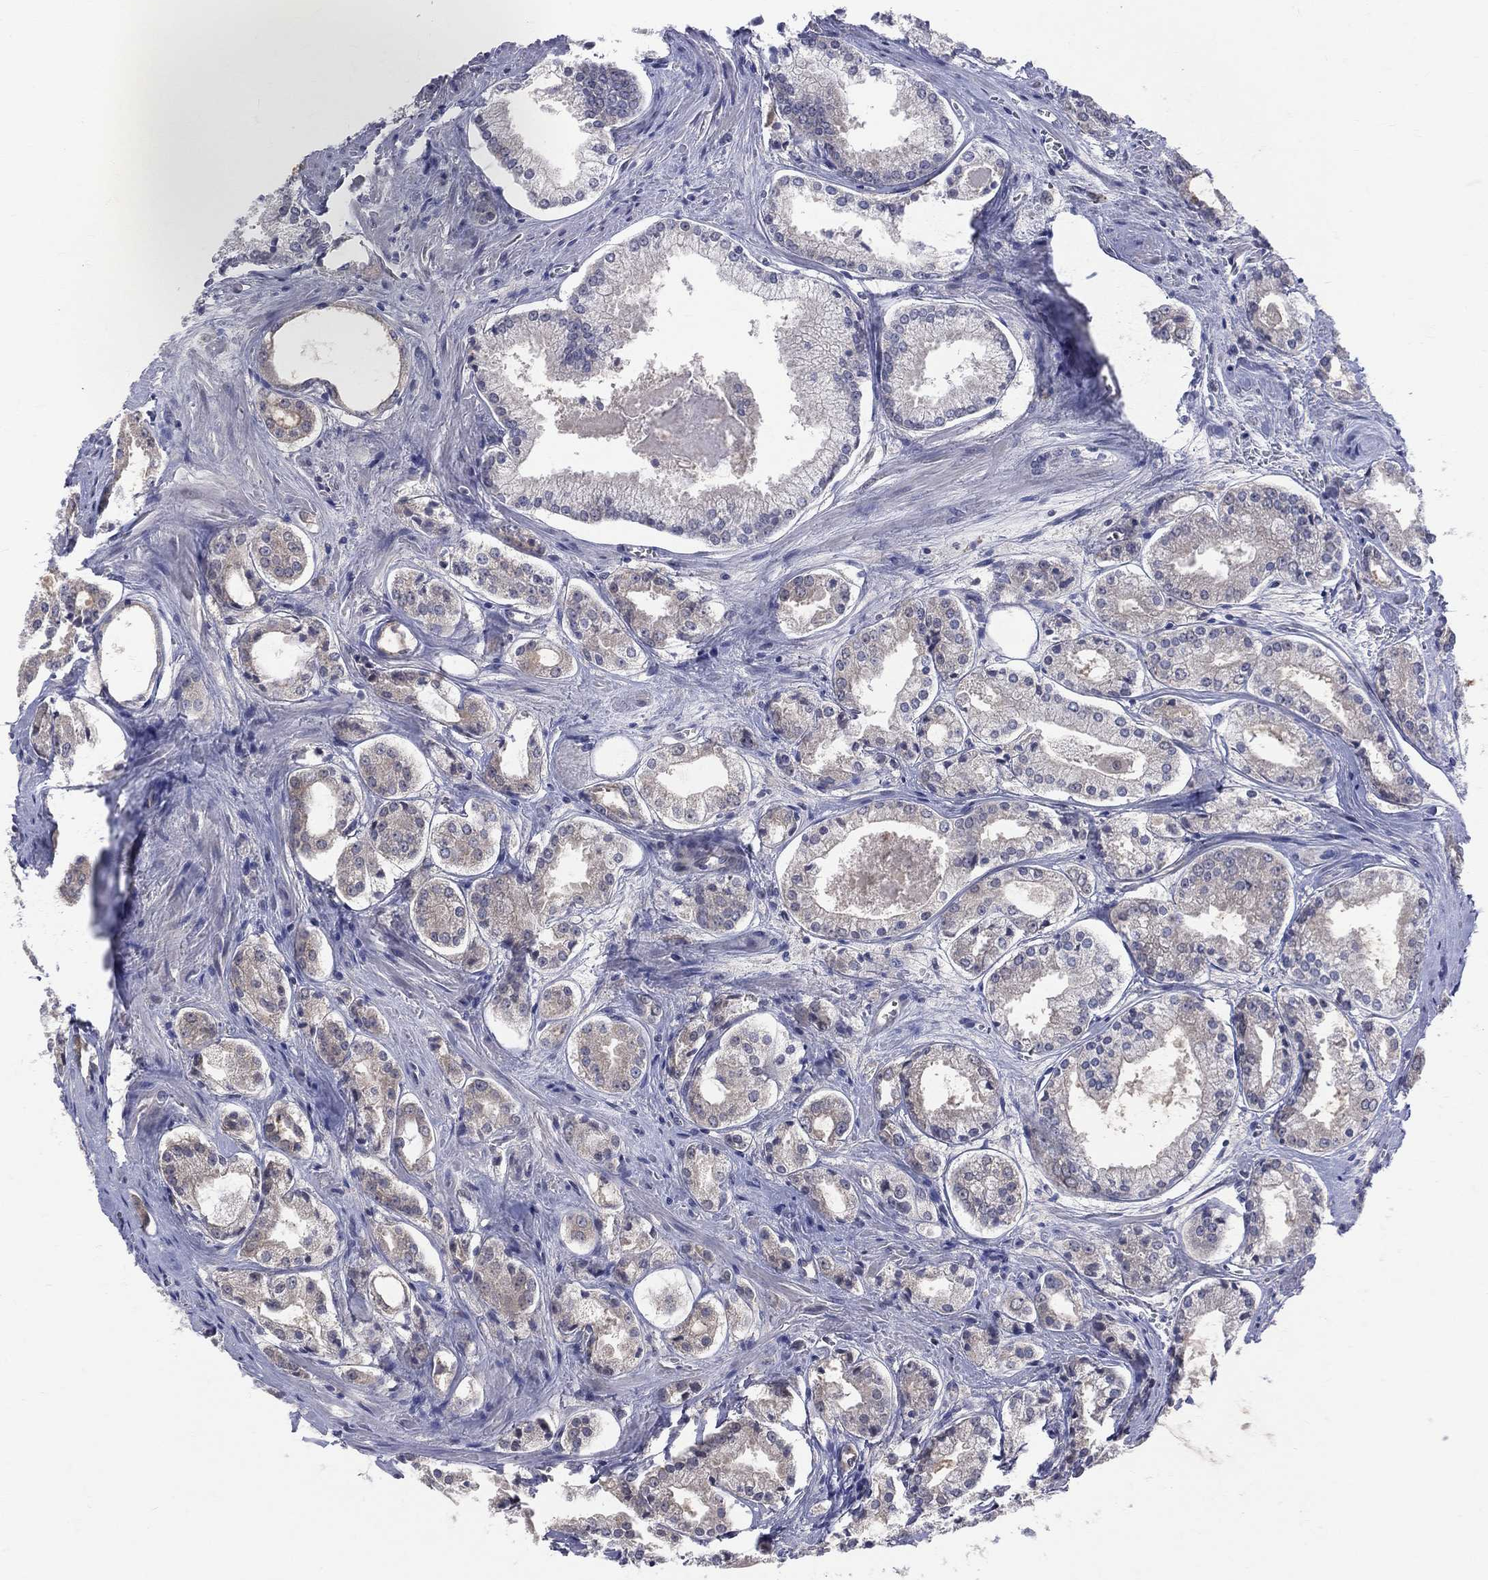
{"staining": {"intensity": "negative", "quantity": "none", "location": "none"}, "tissue": "prostate cancer", "cell_type": "Tumor cells", "image_type": "cancer", "snomed": [{"axis": "morphology", "description": "Adenocarcinoma, NOS"}, {"axis": "topography", "description": "Prostate"}], "caption": "High power microscopy histopathology image of an IHC photomicrograph of prostate adenocarcinoma, revealing no significant expression in tumor cells.", "gene": "DLG4", "patient": {"sex": "male", "age": 72}}